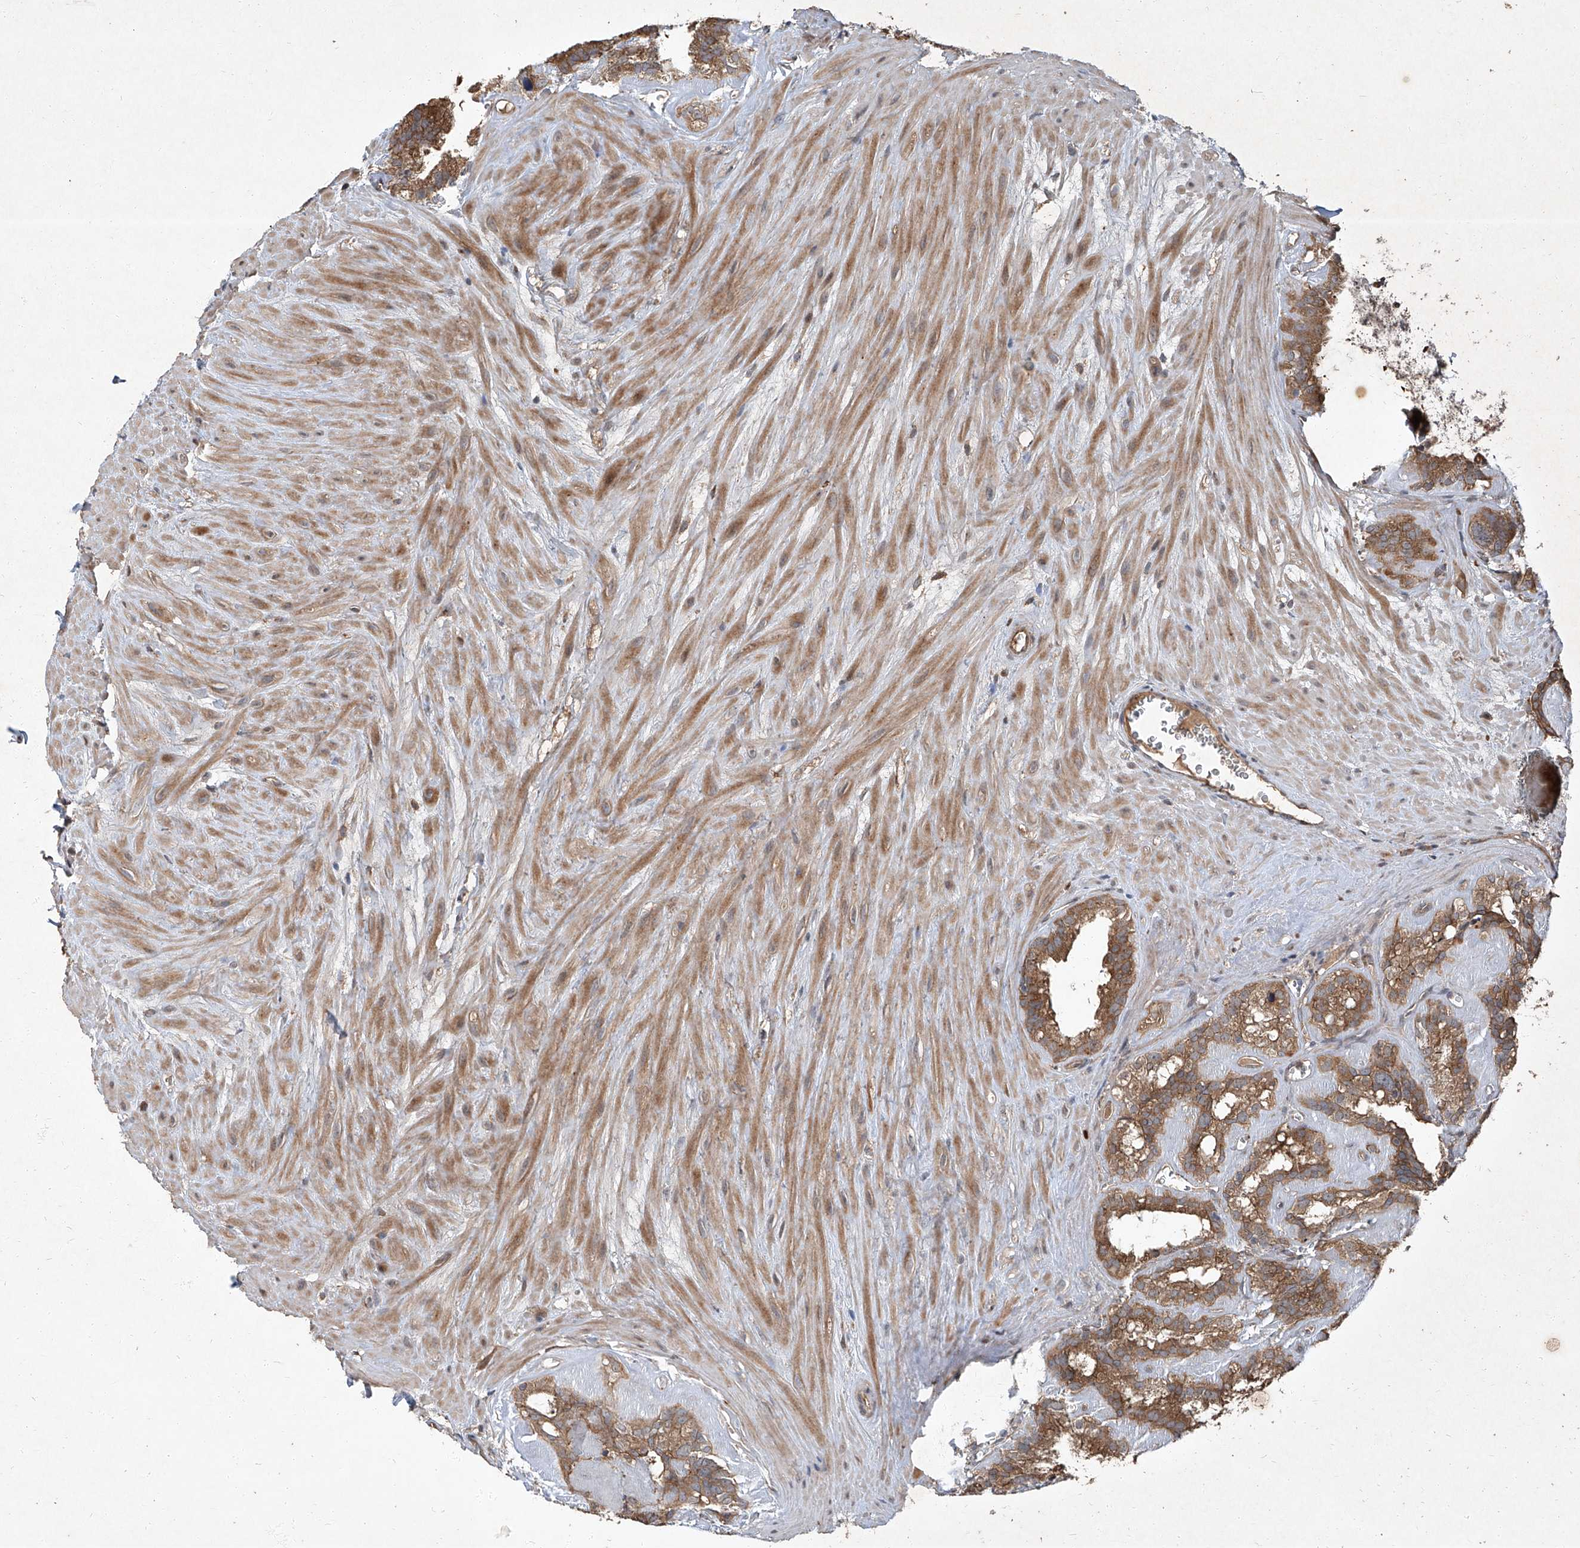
{"staining": {"intensity": "moderate", "quantity": ">75%", "location": "cytoplasmic/membranous"}, "tissue": "seminal vesicle", "cell_type": "Glandular cells", "image_type": "normal", "snomed": [{"axis": "morphology", "description": "Normal tissue, NOS"}, {"axis": "topography", "description": "Prostate"}, {"axis": "topography", "description": "Seminal veicle"}], "caption": "Immunohistochemistry histopathology image of unremarkable seminal vesicle: seminal vesicle stained using immunohistochemistry shows medium levels of moderate protein expression localized specifically in the cytoplasmic/membranous of glandular cells, appearing as a cytoplasmic/membranous brown color.", "gene": "CCN1", "patient": {"sex": "male", "age": 59}}